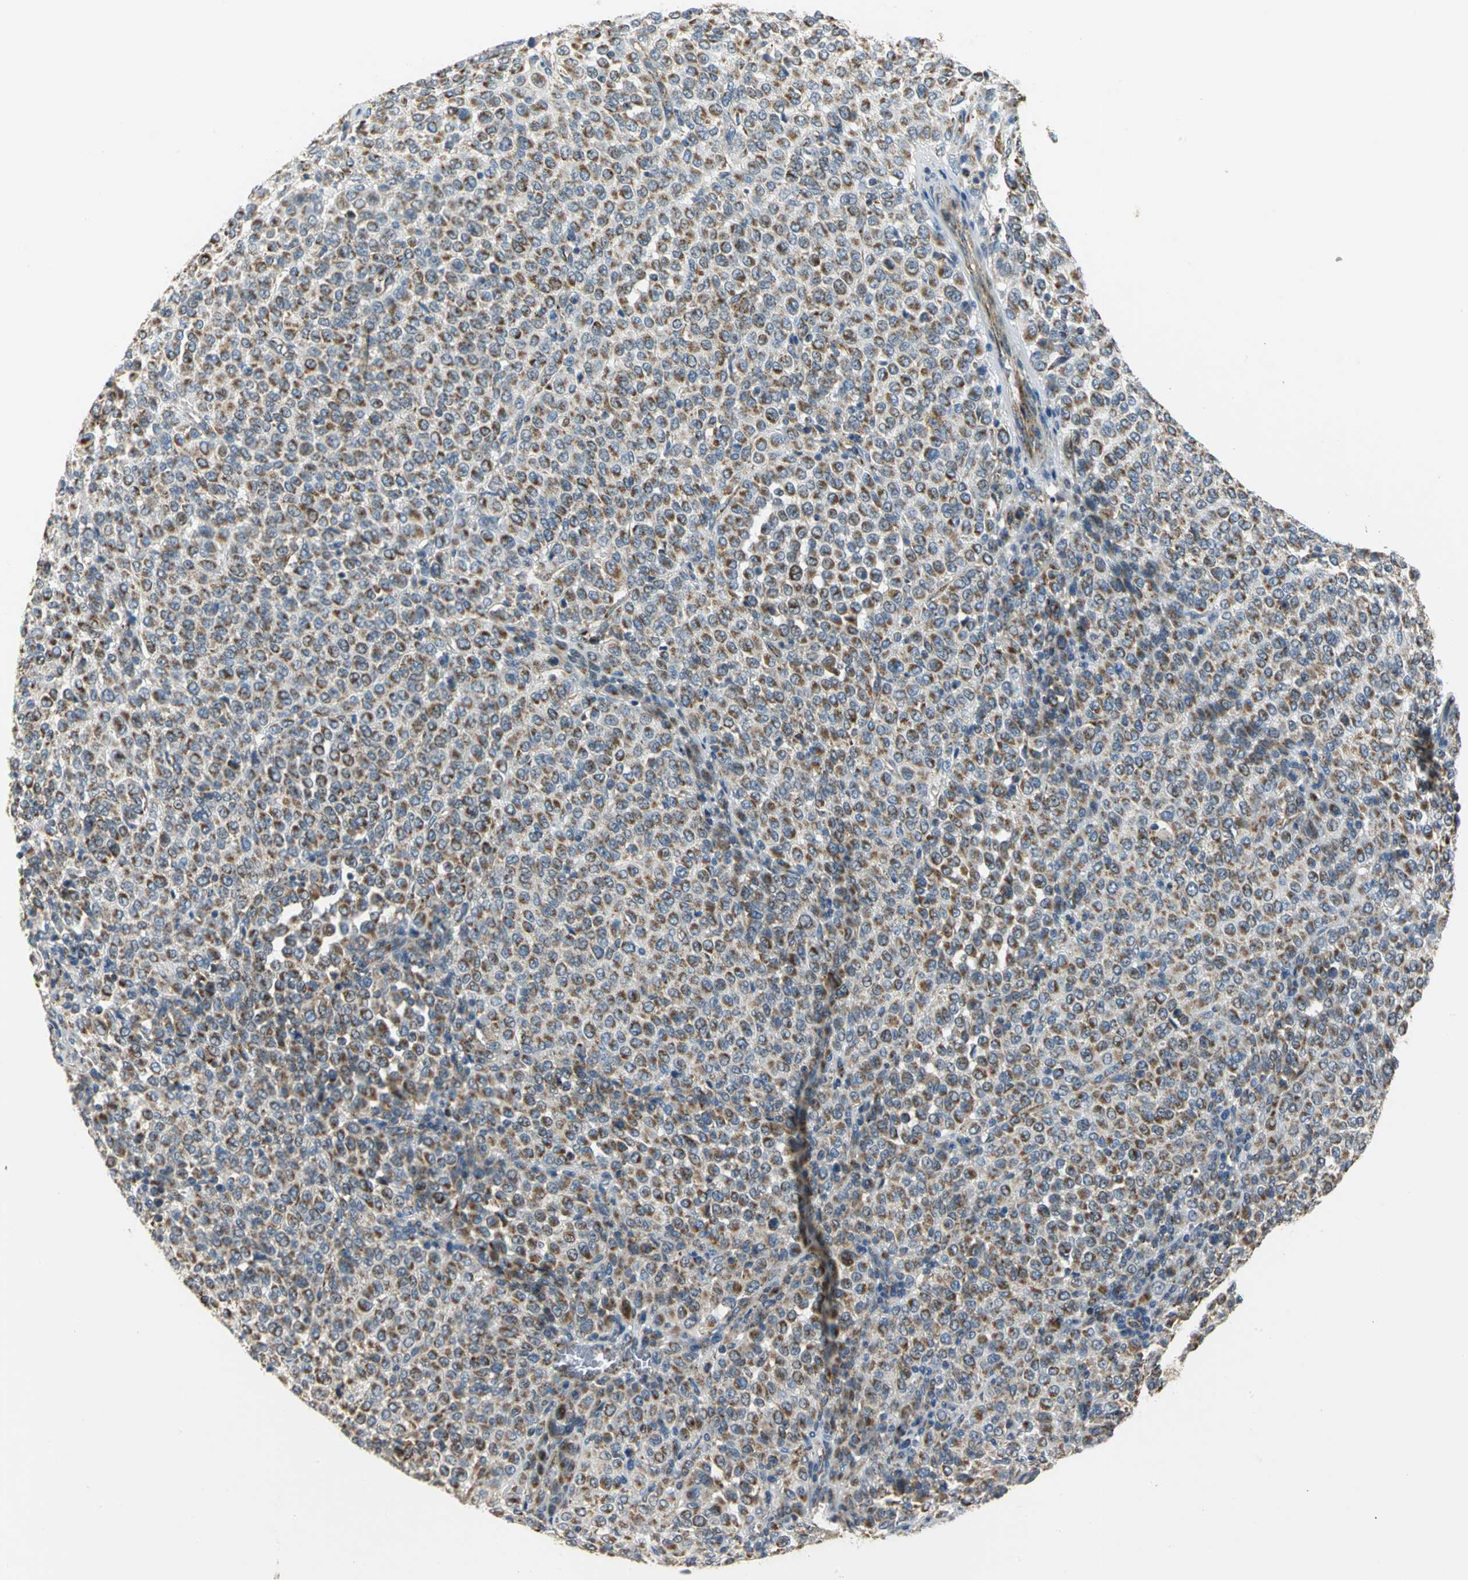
{"staining": {"intensity": "moderate", "quantity": ">75%", "location": "cytoplasmic/membranous"}, "tissue": "melanoma", "cell_type": "Tumor cells", "image_type": "cancer", "snomed": [{"axis": "morphology", "description": "Malignant melanoma, Metastatic site"}, {"axis": "topography", "description": "Pancreas"}], "caption": "Protein analysis of melanoma tissue reveals moderate cytoplasmic/membranous staining in about >75% of tumor cells.", "gene": "NDUFB5", "patient": {"sex": "female", "age": 30}}